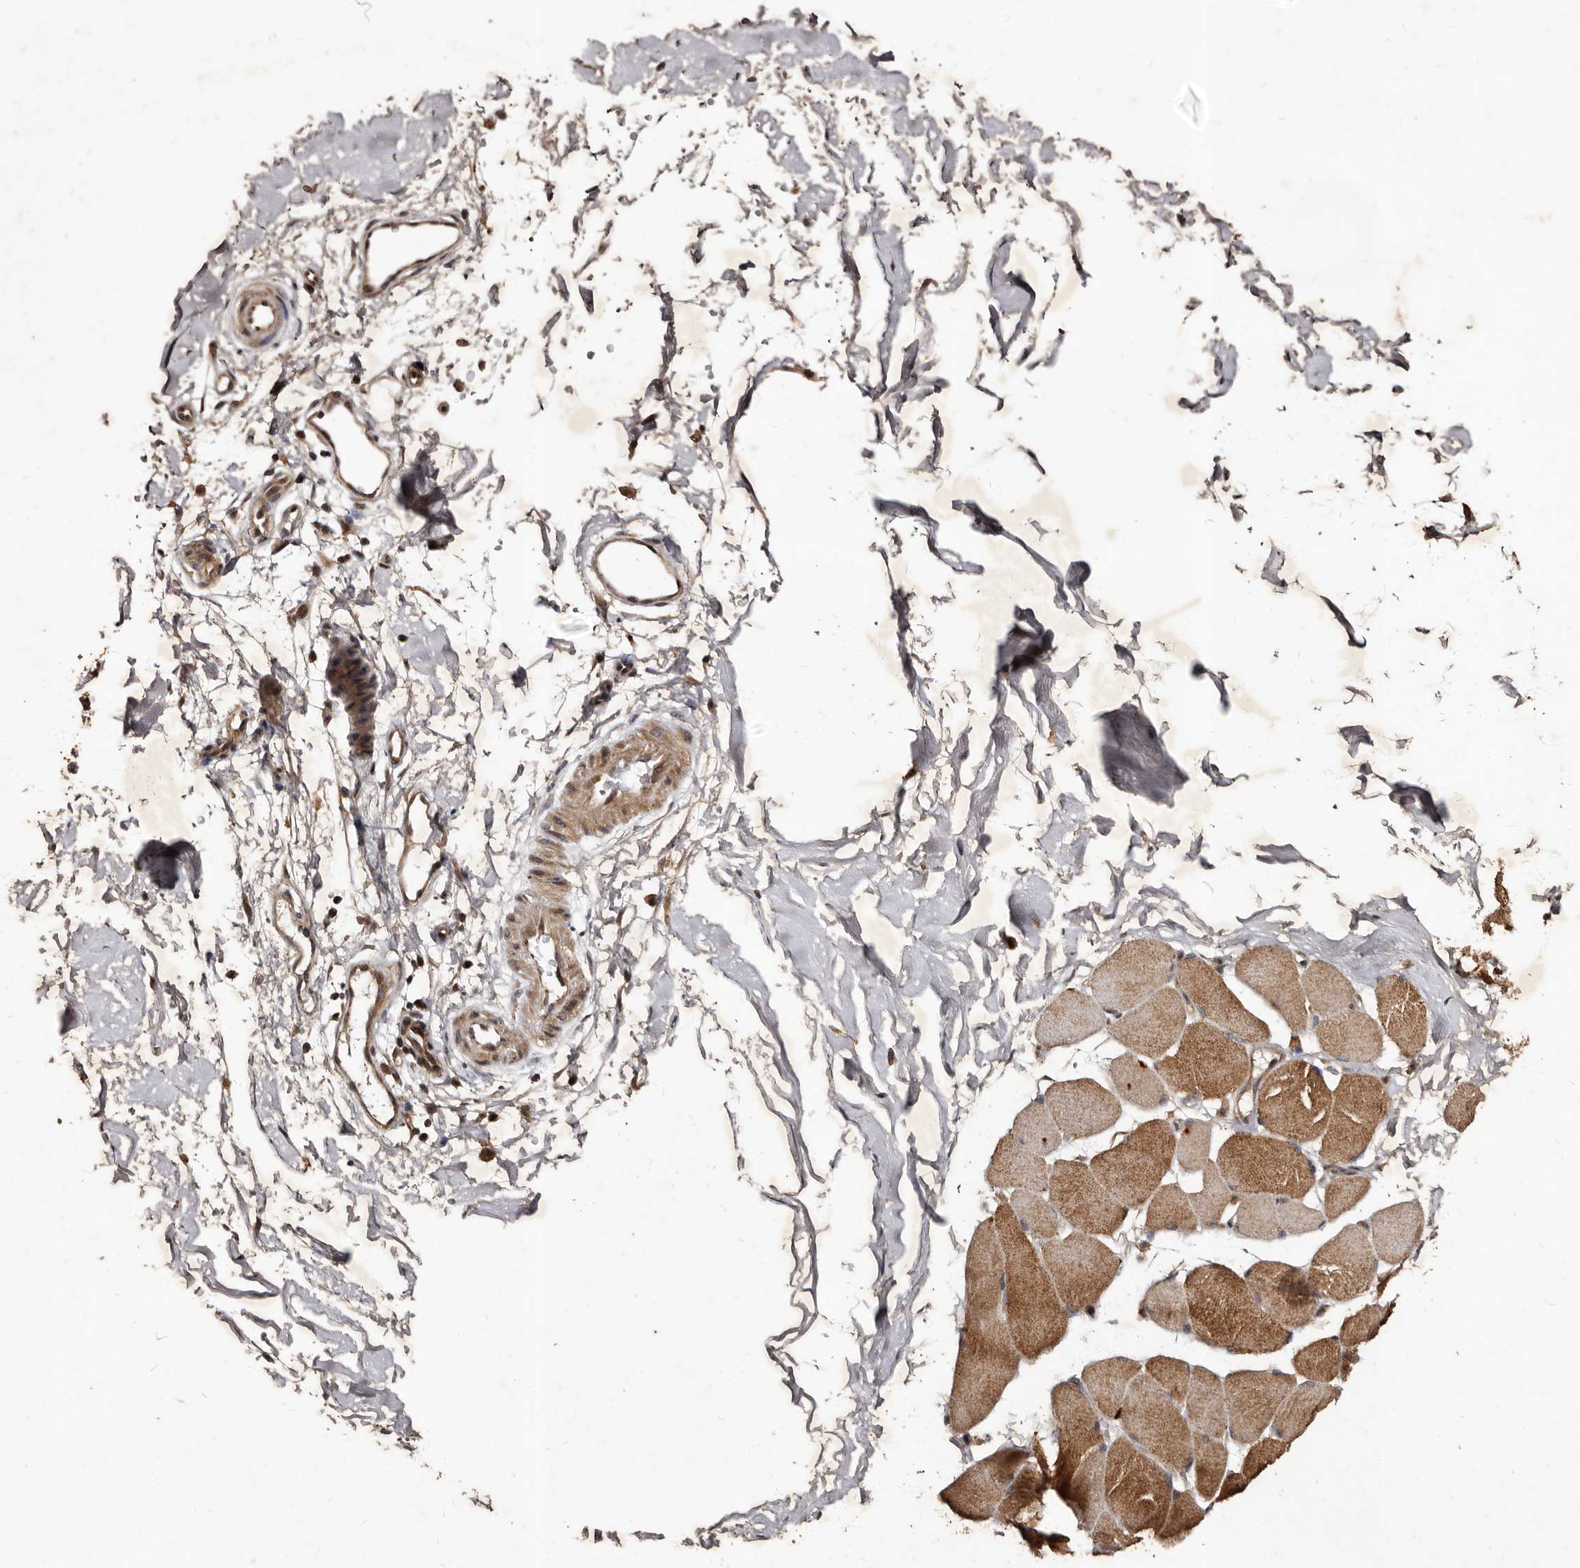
{"staining": {"intensity": "moderate", "quantity": ">75%", "location": "cytoplasmic/membranous"}, "tissue": "skeletal muscle", "cell_type": "Myocytes", "image_type": "normal", "snomed": [{"axis": "morphology", "description": "Normal tissue, NOS"}, {"axis": "topography", "description": "Skin"}, {"axis": "topography", "description": "Skeletal muscle"}], "caption": "About >75% of myocytes in benign skeletal muscle show moderate cytoplasmic/membranous protein staining as visualized by brown immunohistochemical staining.", "gene": "MKRN3", "patient": {"sex": "male", "age": 83}}